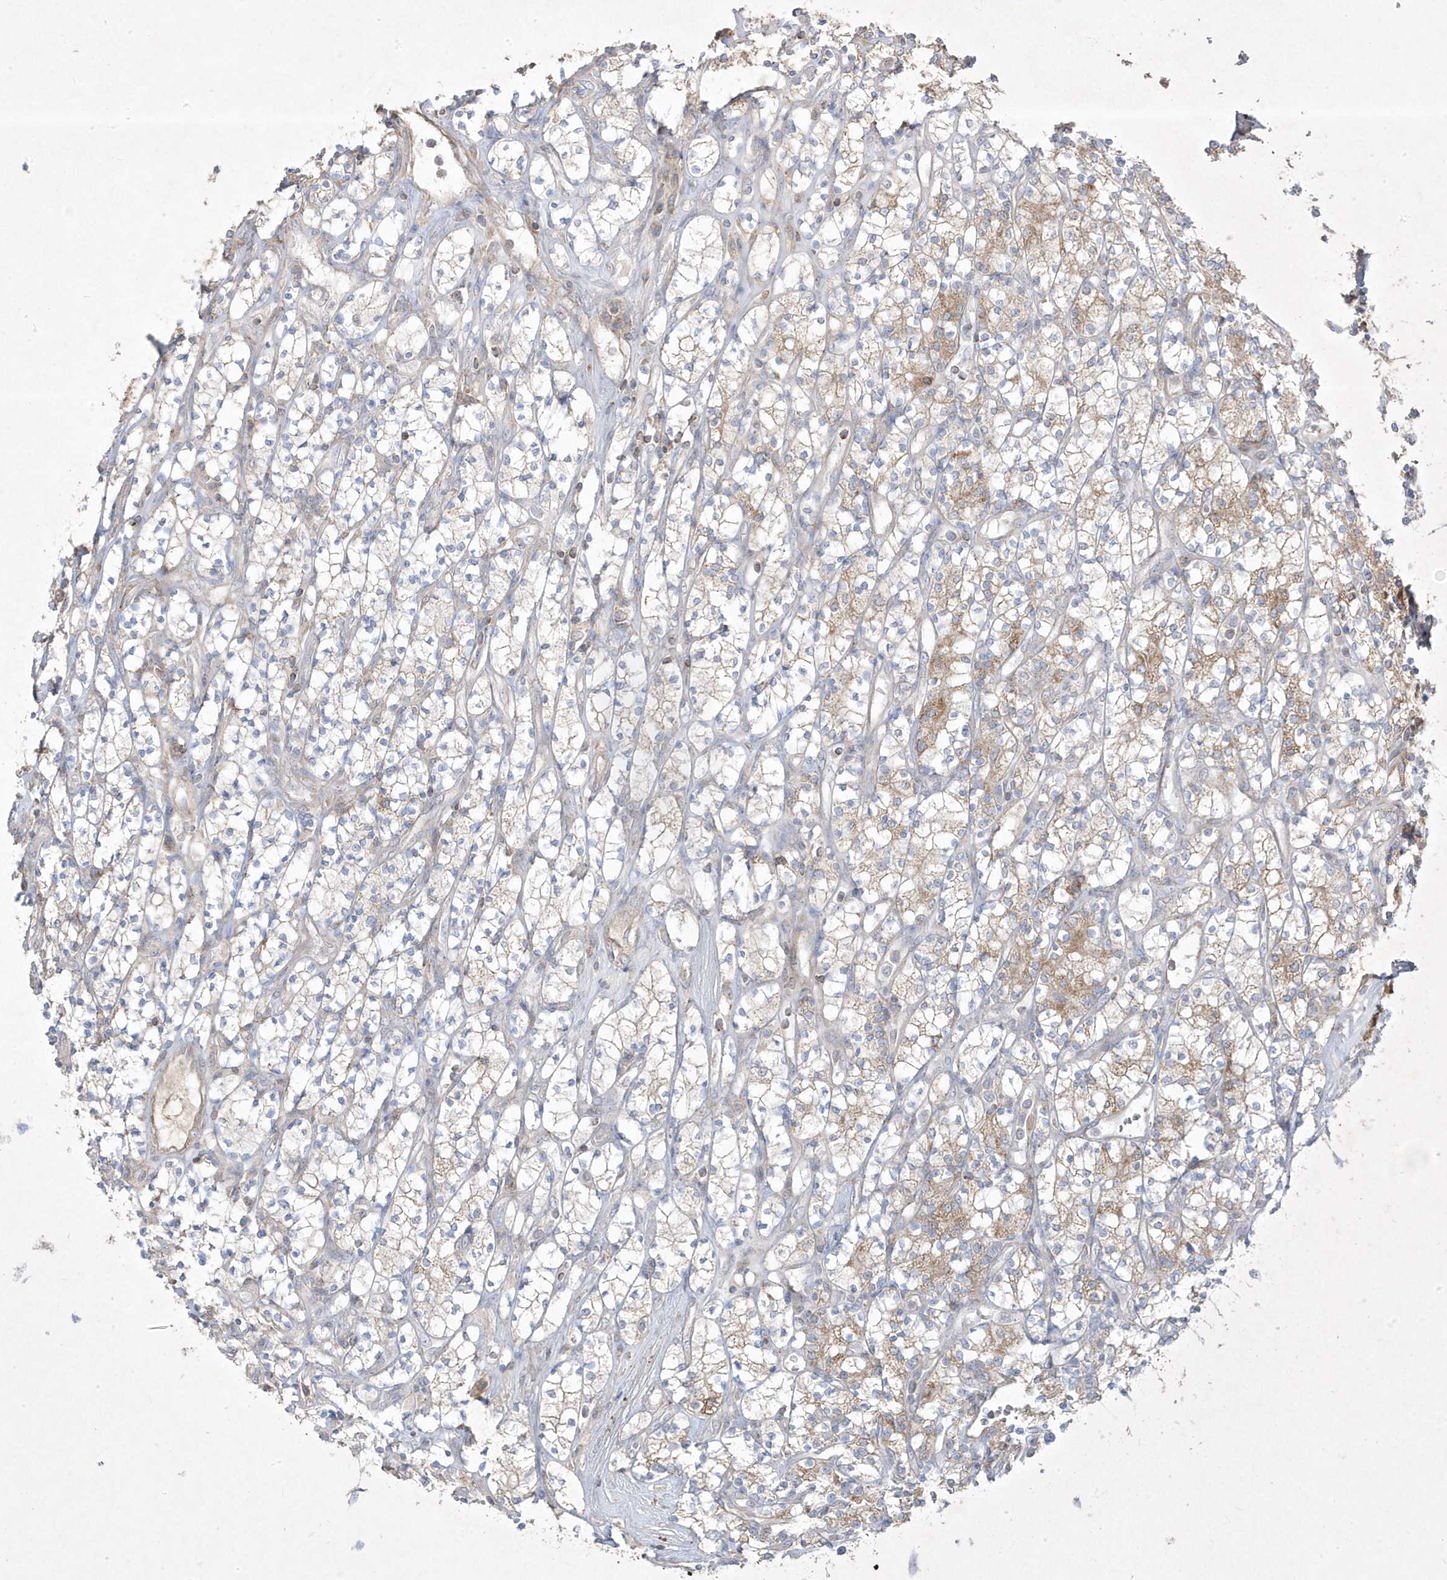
{"staining": {"intensity": "moderate", "quantity": "25%-75%", "location": "cytoplasmic/membranous"}, "tissue": "renal cancer", "cell_type": "Tumor cells", "image_type": "cancer", "snomed": [{"axis": "morphology", "description": "Adenocarcinoma, NOS"}, {"axis": "topography", "description": "Kidney"}], "caption": "The histopathology image shows staining of renal adenocarcinoma, revealing moderate cytoplasmic/membranous protein staining (brown color) within tumor cells.", "gene": "ADAMTSL3", "patient": {"sex": "male", "age": 77}}